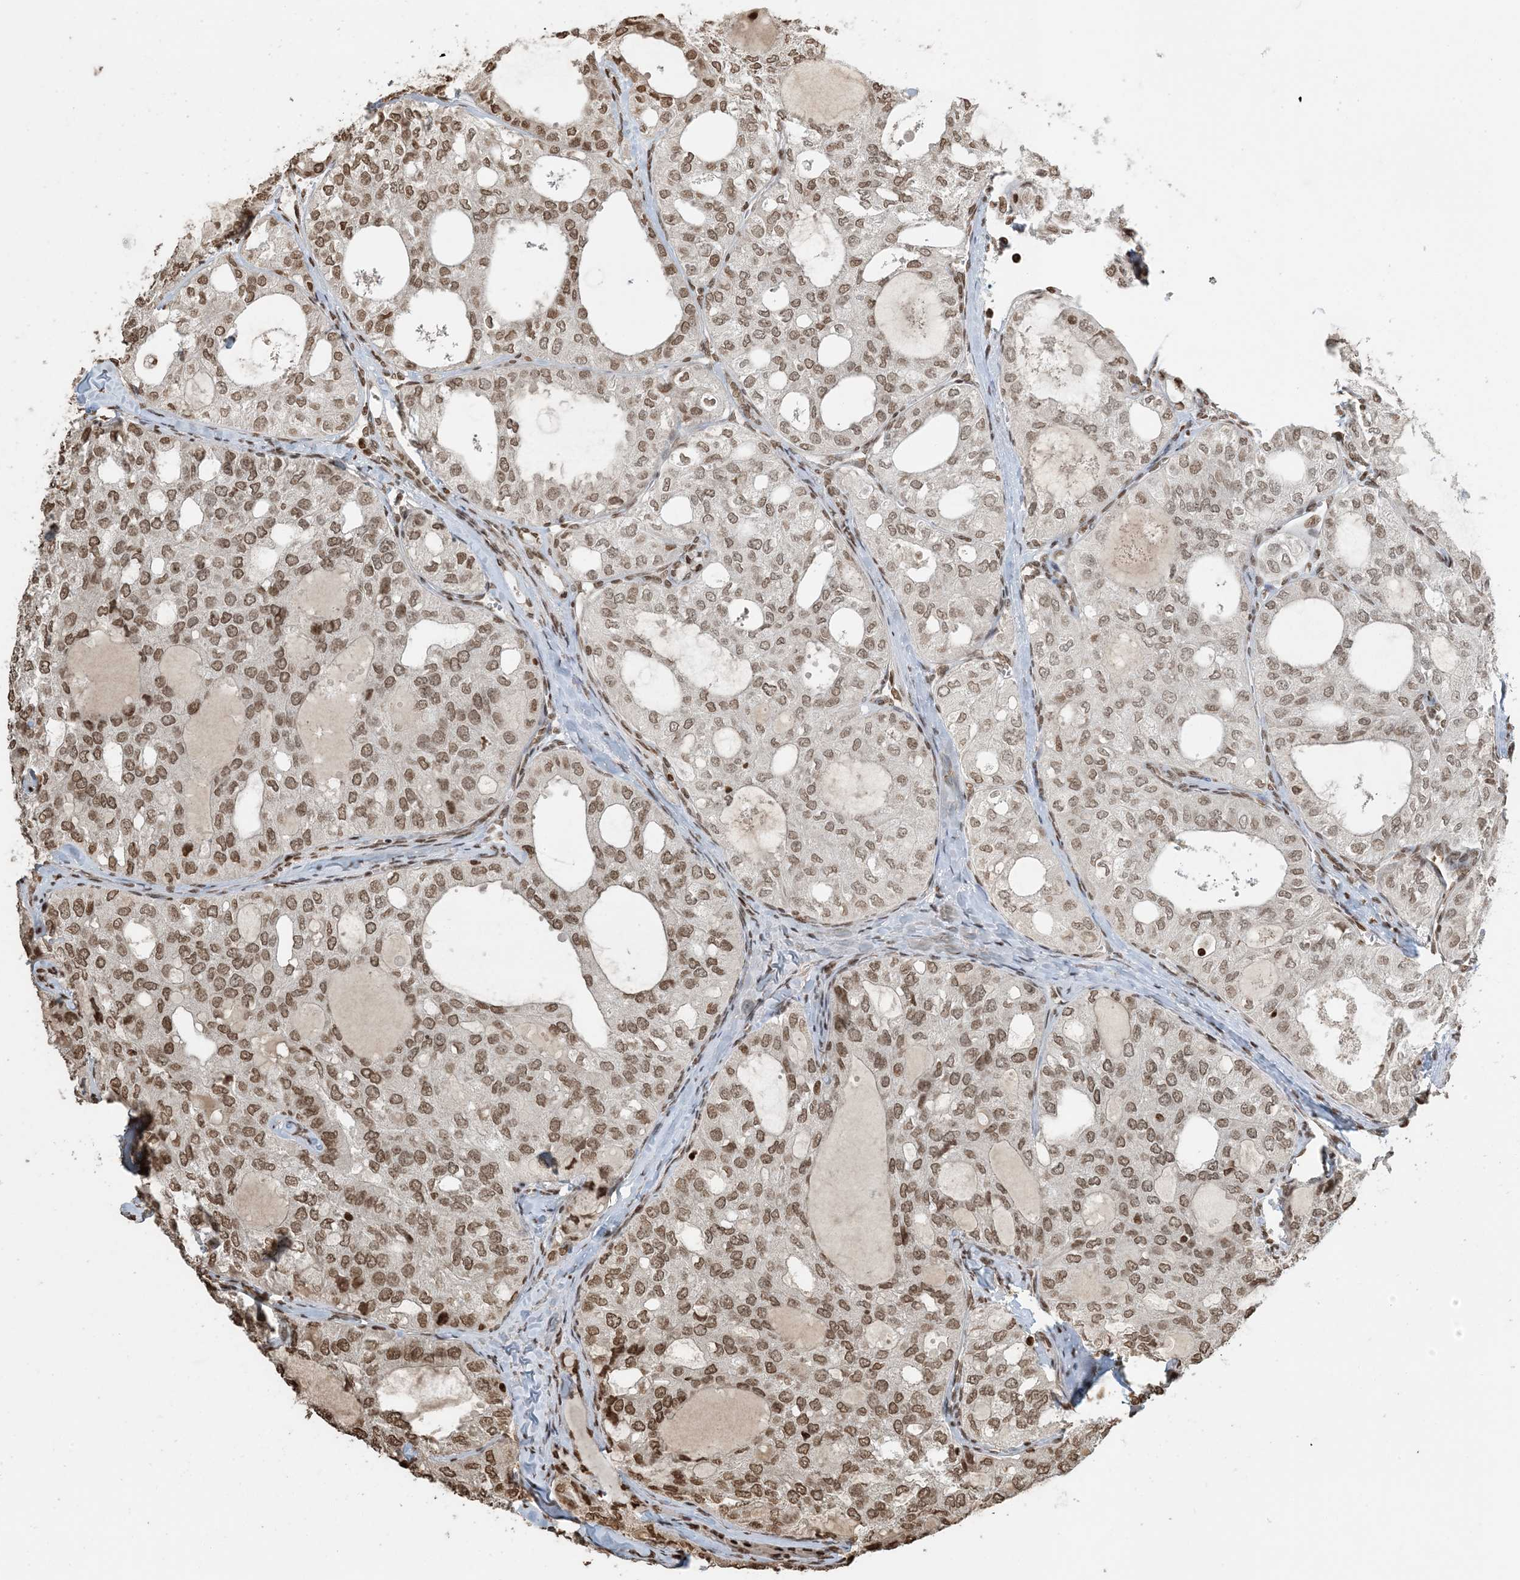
{"staining": {"intensity": "moderate", "quantity": ">75%", "location": "nuclear"}, "tissue": "thyroid cancer", "cell_type": "Tumor cells", "image_type": "cancer", "snomed": [{"axis": "morphology", "description": "Follicular adenoma carcinoma, NOS"}, {"axis": "topography", "description": "Thyroid gland"}], "caption": "IHC staining of follicular adenoma carcinoma (thyroid), which shows medium levels of moderate nuclear staining in about >75% of tumor cells indicating moderate nuclear protein positivity. The staining was performed using DAB (3,3'-diaminobenzidine) (brown) for protein detection and nuclei were counterstained in hematoxylin (blue).", "gene": "H3-3B", "patient": {"sex": "male", "age": 75}}